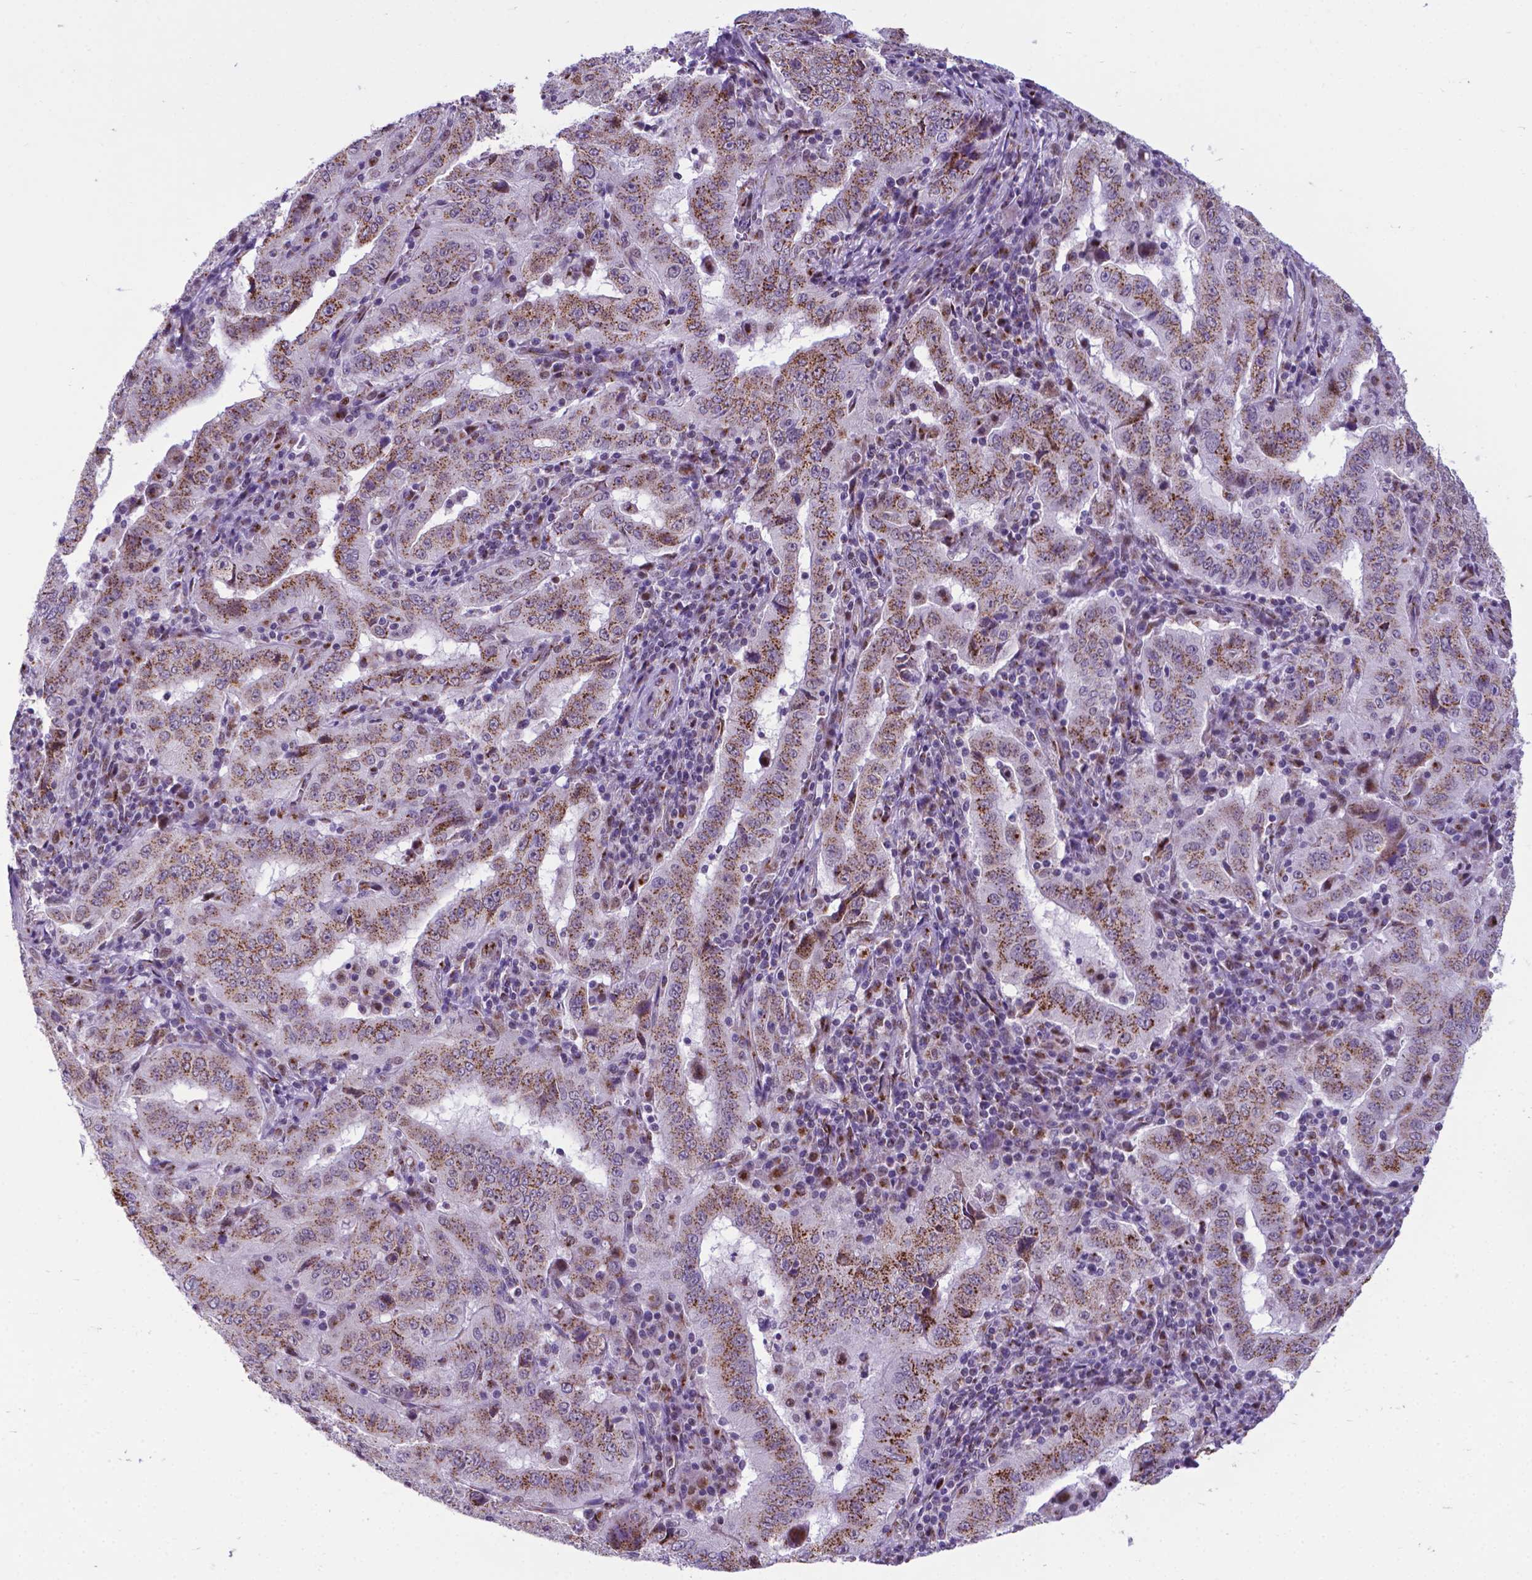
{"staining": {"intensity": "moderate", "quantity": ">75%", "location": "cytoplasmic/membranous"}, "tissue": "pancreatic cancer", "cell_type": "Tumor cells", "image_type": "cancer", "snomed": [{"axis": "morphology", "description": "Adenocarcinoma, NOS"}, {"axis": "topography", "description": "Pancreas"}], "caption": "This image shows immunohistochemistry staining of human pancreatic adenocarcinoma, with medium moderate cytoplasmic/membranous positivity in about >75% of tumor cells.", "gene": "MRPL10", "patient": {"sex": "male", "age": 63}}